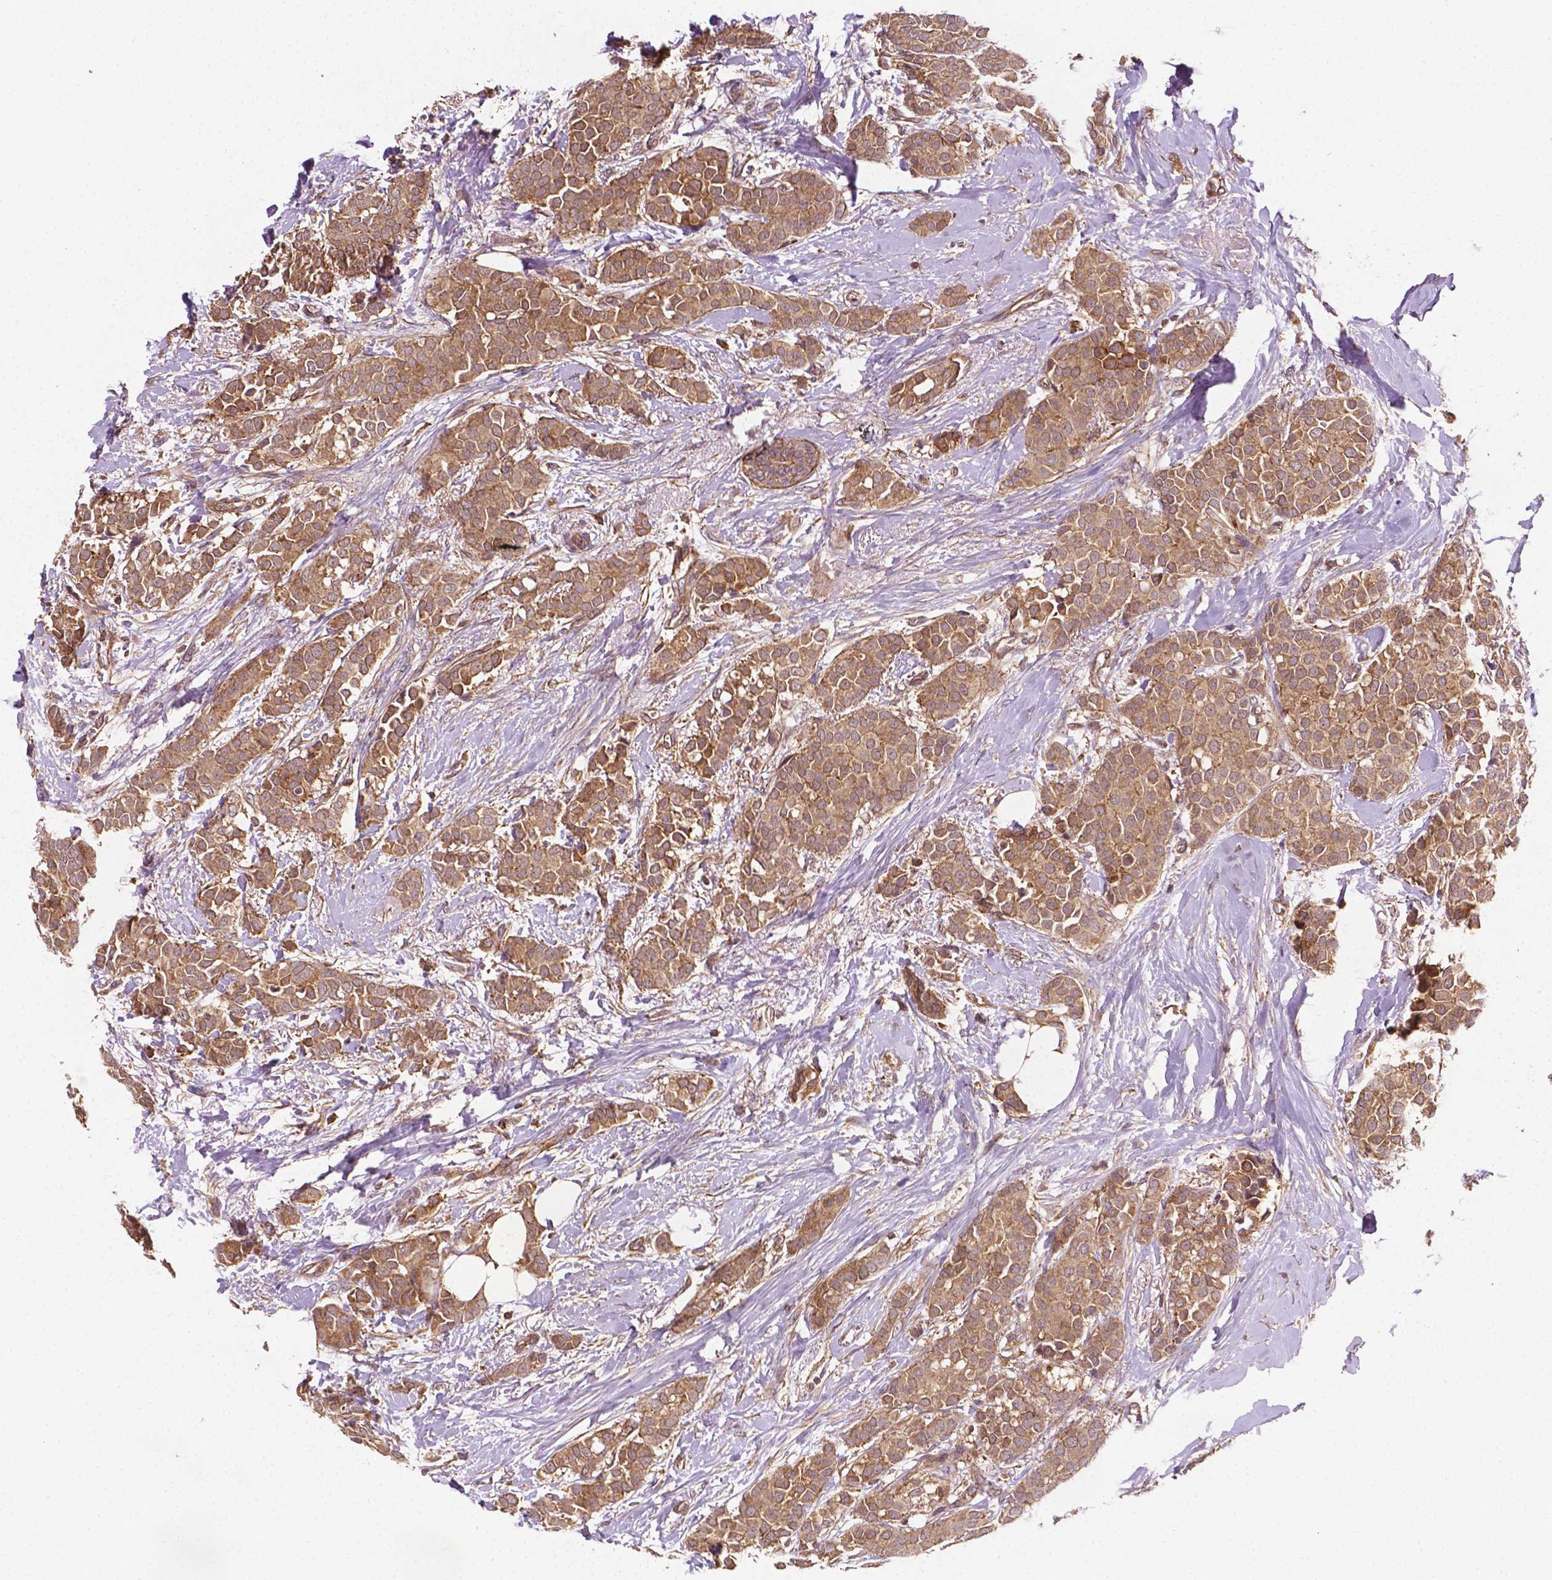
{"staining": {"intensity": "moderate", "quantity": ">75%", "location": "cytoplasmic/membranous"}, "tissue": "breast cancer", "cell_type": "Tumor cells", "image_type": "cancer", "snomed": [{"axis": "morphology", "description": "Duct carcinoma"}, {"axis": "topography", "description": "Breast"}], "caption": "A medium amount of moderate cytoplasmic/membranous staining is identified in approximately >75% of tumor cells in breast cancer tissue.", "gene": "ZMYND19", "patient": {"sex": "female", "age": 79}}